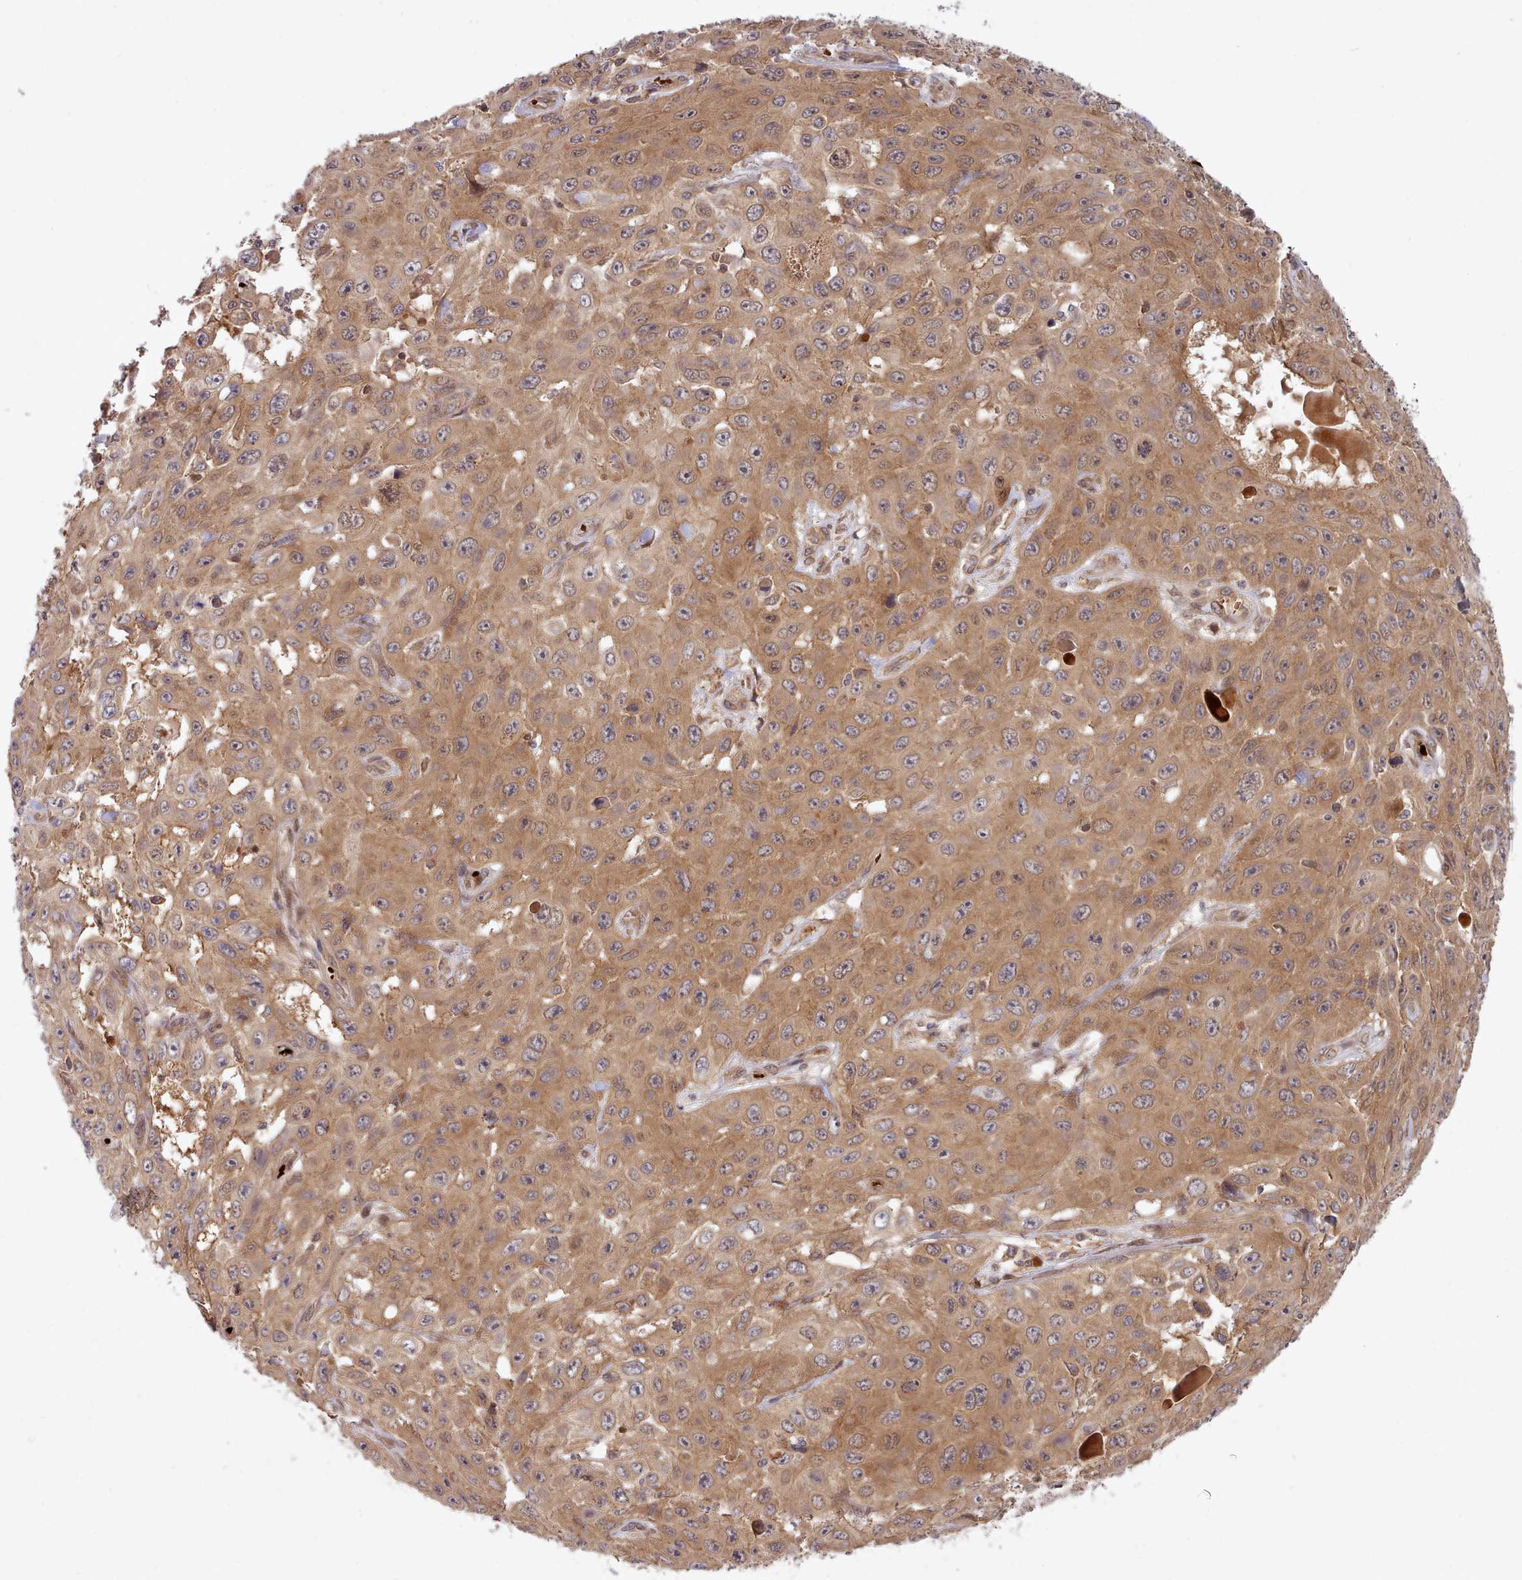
{"staining": {"intensity": "moderate", "quantity": ">75%", "location": "cytoplasmic/membranous"}, "tissue": "skin cancer", "cell_type": "Tumor cells", "image_type": "cancer", "snomed": [{"axis": "morphology", "description": "Squamous cell carcinoma, NOS"}, {"axis": "topography", "description": "Skin"}], "caption": "A histopathology image showing moderate cytoplasmic/membranous expression in approximately >75% of tumor cells in skin cancer (squamous cell carcinoma), as visualized by brown immunohistochemical staining.", "gene": "UBE2G1", "patient": {"sex": "male", "age": 82}}